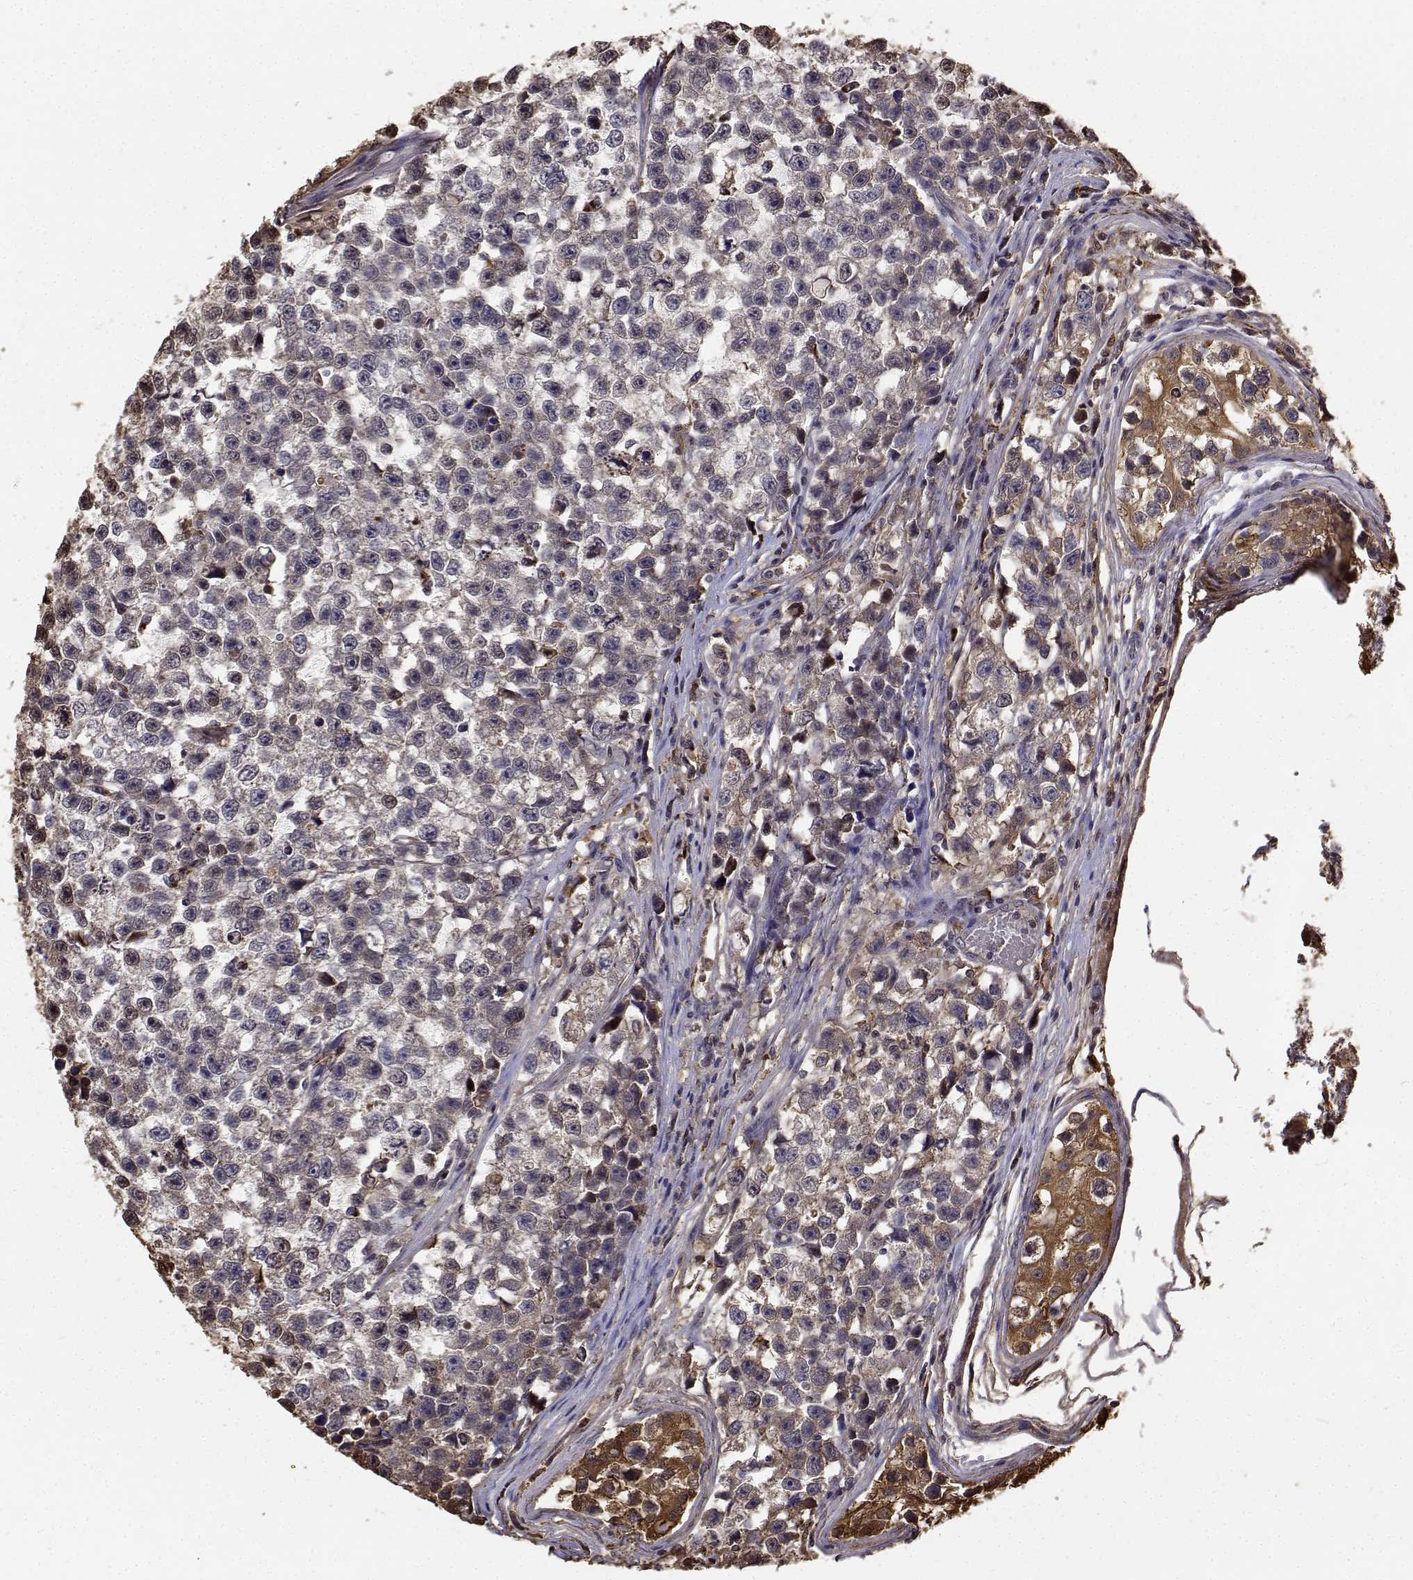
{"staining": {"intensity": "negative", "quantity": "none", "location": "none"}, "tissue": "testis cancer", "cell_type": "Tumor cells", "image_type": "cancer", "snomed": [{"axis": "morphology", "description": "Seminoma, NOS"}, {"axis": "topography", "description": "Testis"}], "caption": "DAB (3,3'-diaminobenzidine) immunohistochemical staining of human seminoma (testis) displays no significant expression in tumor cells. The staining is performed using DAB brown chromogen with nuclei counter-stained in using hematoxylin.", "gene": "PCID2", "patient": {"sex": "male", "age": 26}}